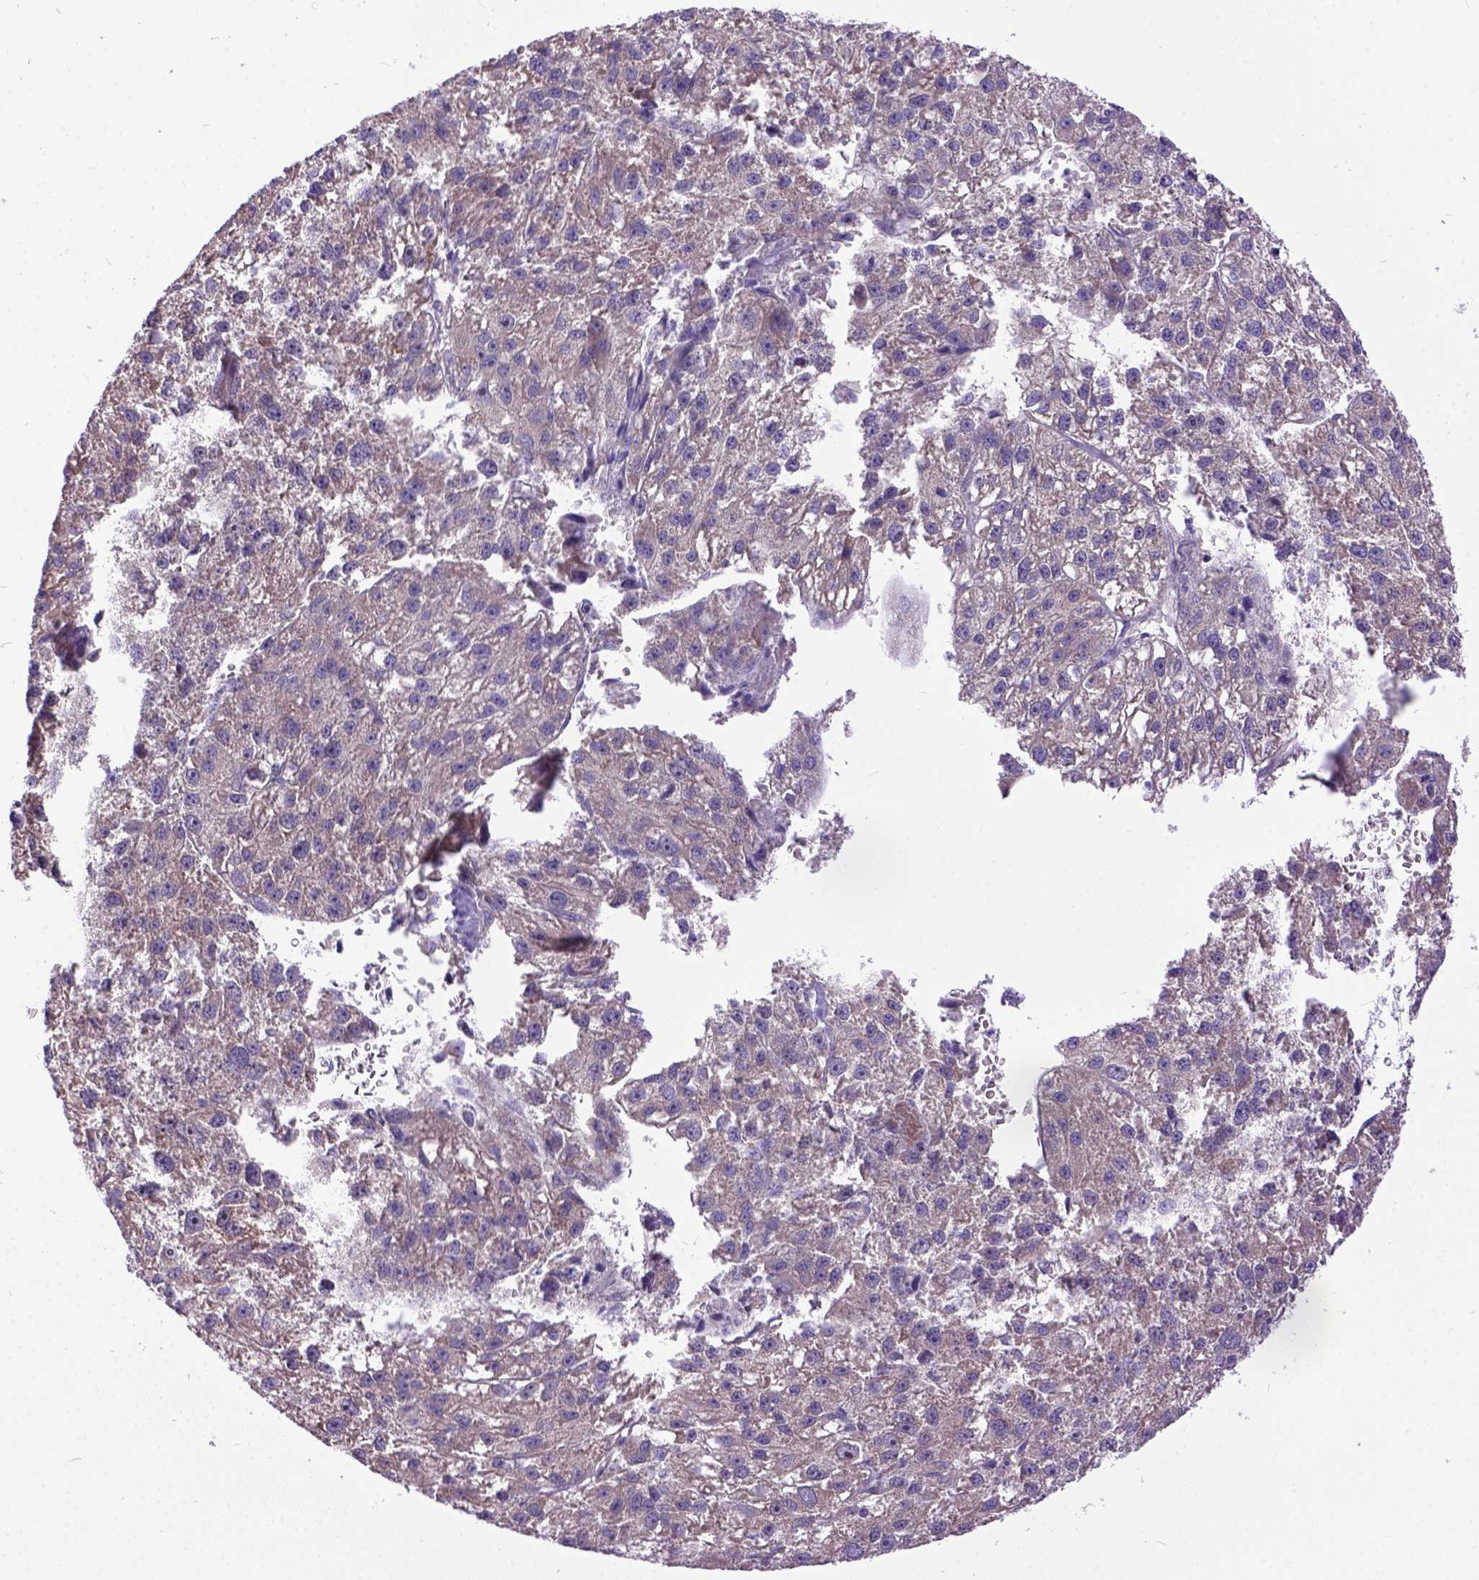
{"staining": {"intensity": "weak", "quantity": ">75%", "location": "cytoplasmic/membranous"}, "tissue": "liver cancer", "cell_type": "Tumor cells", "image_type": "cancer", "snomed": [{"axis": "morphology", "description": "Carcinoma, Hepatocellular, NOS"}, {"axis": "topography", "description": "Liver"}], "caption": "This histopathology image exhibits liver cancer (hepatocellular carcinoma) stained with immunohistochemistry (IHC) to label a protein in brown. The cytoplasmic/membranous of tumor cells show weak positivity for the protein. Nuclei are counter-stained blue.", "gene": "NEK5", "patient": {"sex": "female", "age": 70}}